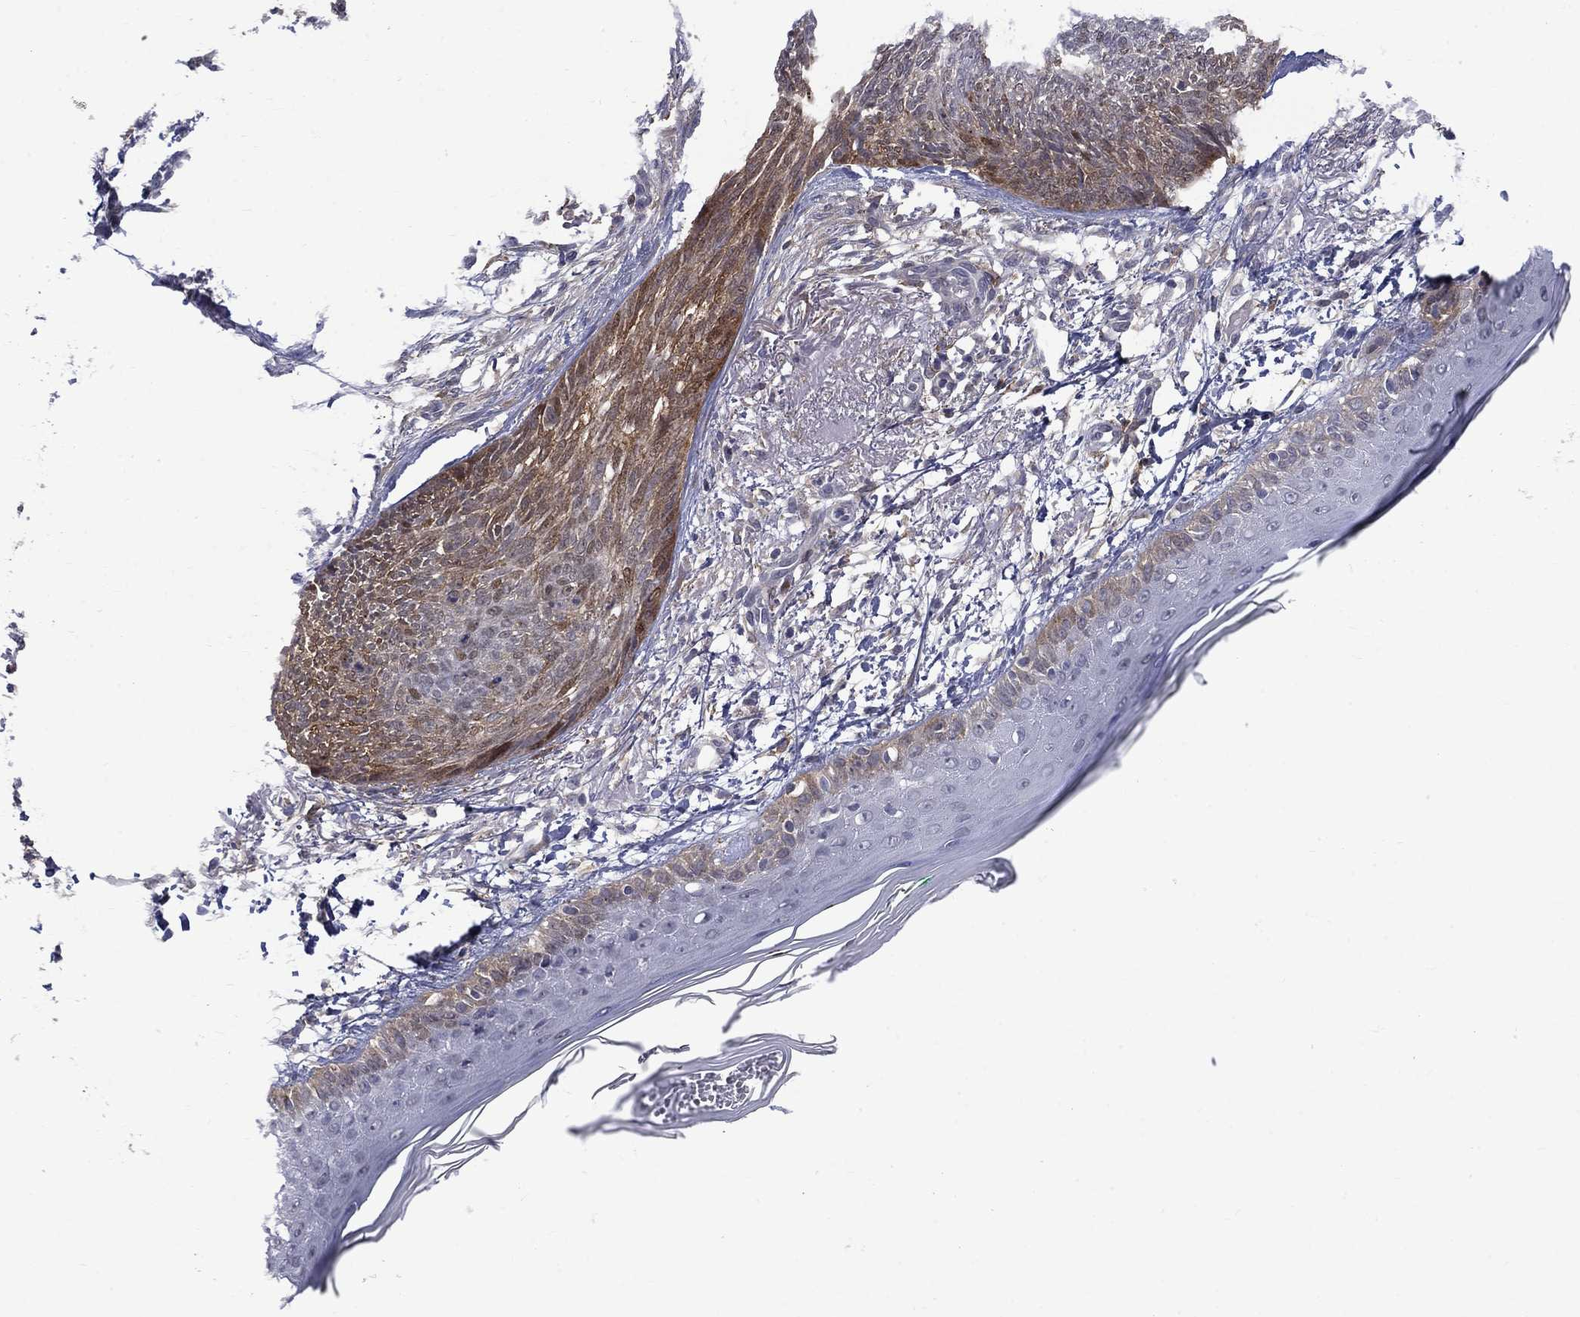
{"staining": {"intensity": "strong", "quantity": "25%-75%", "location": "cytoplasmic/membranous"}, "tissue": "skin cancer", "cell_type": "Tumor cells", "image_type": "cancer", "snomed": [{"axis": "morphology", "description": "Normal tissue, NOS"}, {"axis": "morphology", "description": "Basal cell carcinoma"}, {"axis": "topography", "description": "Skin"}], "caption": "Approximately 25%-75% of tumor cells in human skin cancer (basal cell carcinoma) demonstrate strong cytoplasmic/membranous protein positivity as visualized by brown immunohistochemical staining.", "gene": "PCBP3", "patient": {"sex": "male", "age": 84}}